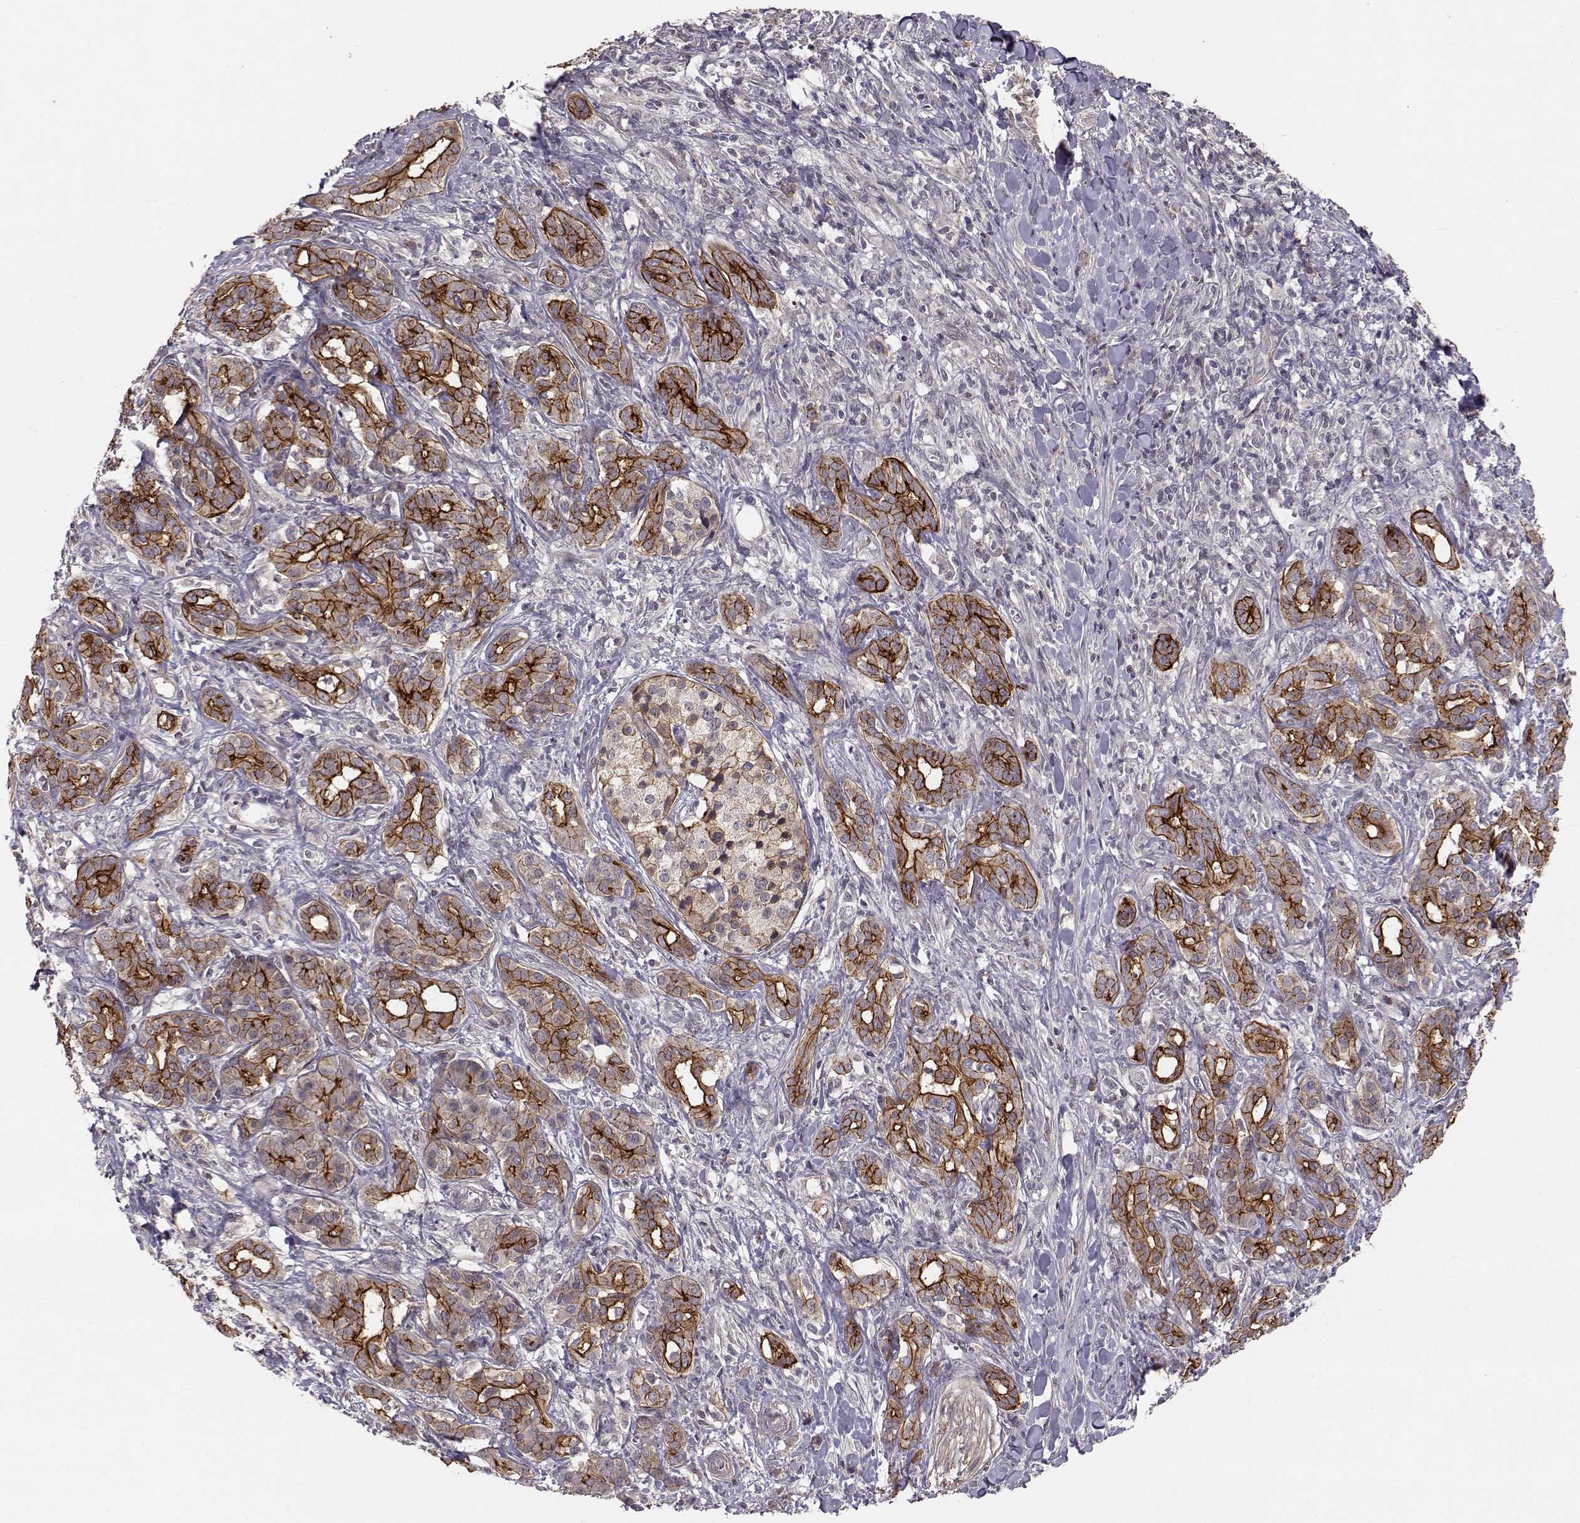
{"staining": {"intensity": "strong", "quantity": "25%-75%", "location": "cytoplasmic/membranous"}, "tissue": "pancreatic cancer", "cell_type": "Tumor cells", "image_type": "cancer", "snomed": [{"axis": "morphology", "description": "Adenocarcinoma, NOS"}, {"axis": "topography", "description": "Pancreas"}], "caption": "Immunohistochemical staining of adenocarcinoma (pancreatic) exhibits strong cytoplasmic/membranous protein positivity in approximately 25%-75% of tumor cells.", "gene": "PLEKHG3", "patient": {"sex": "male", "age": 61}}